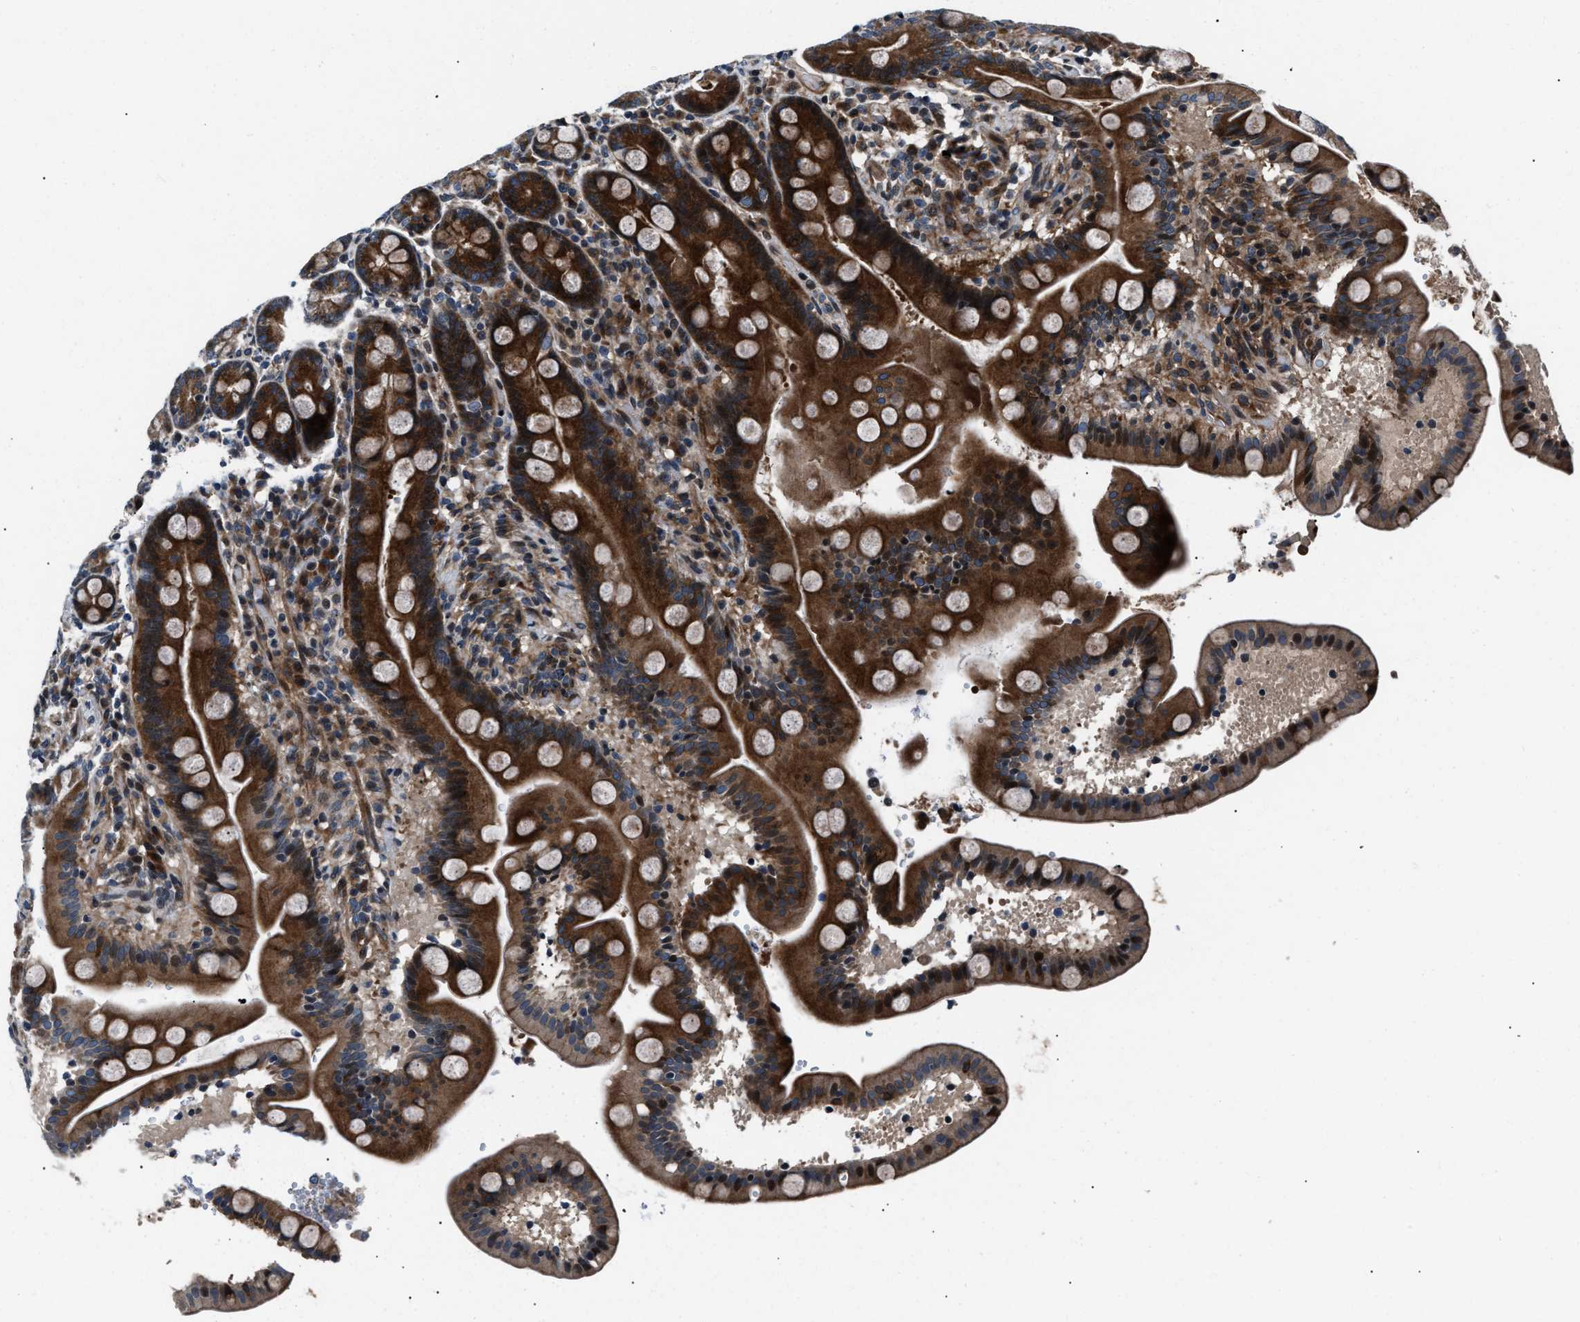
{"staining": {"intensity": "strong", "quantity": ">75%", "location": "cytoplasmic/membranous,nuclear"}, "tissue": "duodenum", "cell_type": "Glandular cells", "image_type": "normal", "snomed": [{"axis": "morphology", "description": "Normal tissue, NOS"}, {"axis": "topography", "description": "Duodenum"}], "caption": "Immunohistochemical staining of benign duodenum shows >75% levels of strong cytoplasmic/membranous,nuclear protein expression in about >75% of glandular cells. (brown staining indicates protein expression, while blue staining denotes nuclei).", "gene": "DYNC2I1", "patient": {"sex": "male", "age": 54}}